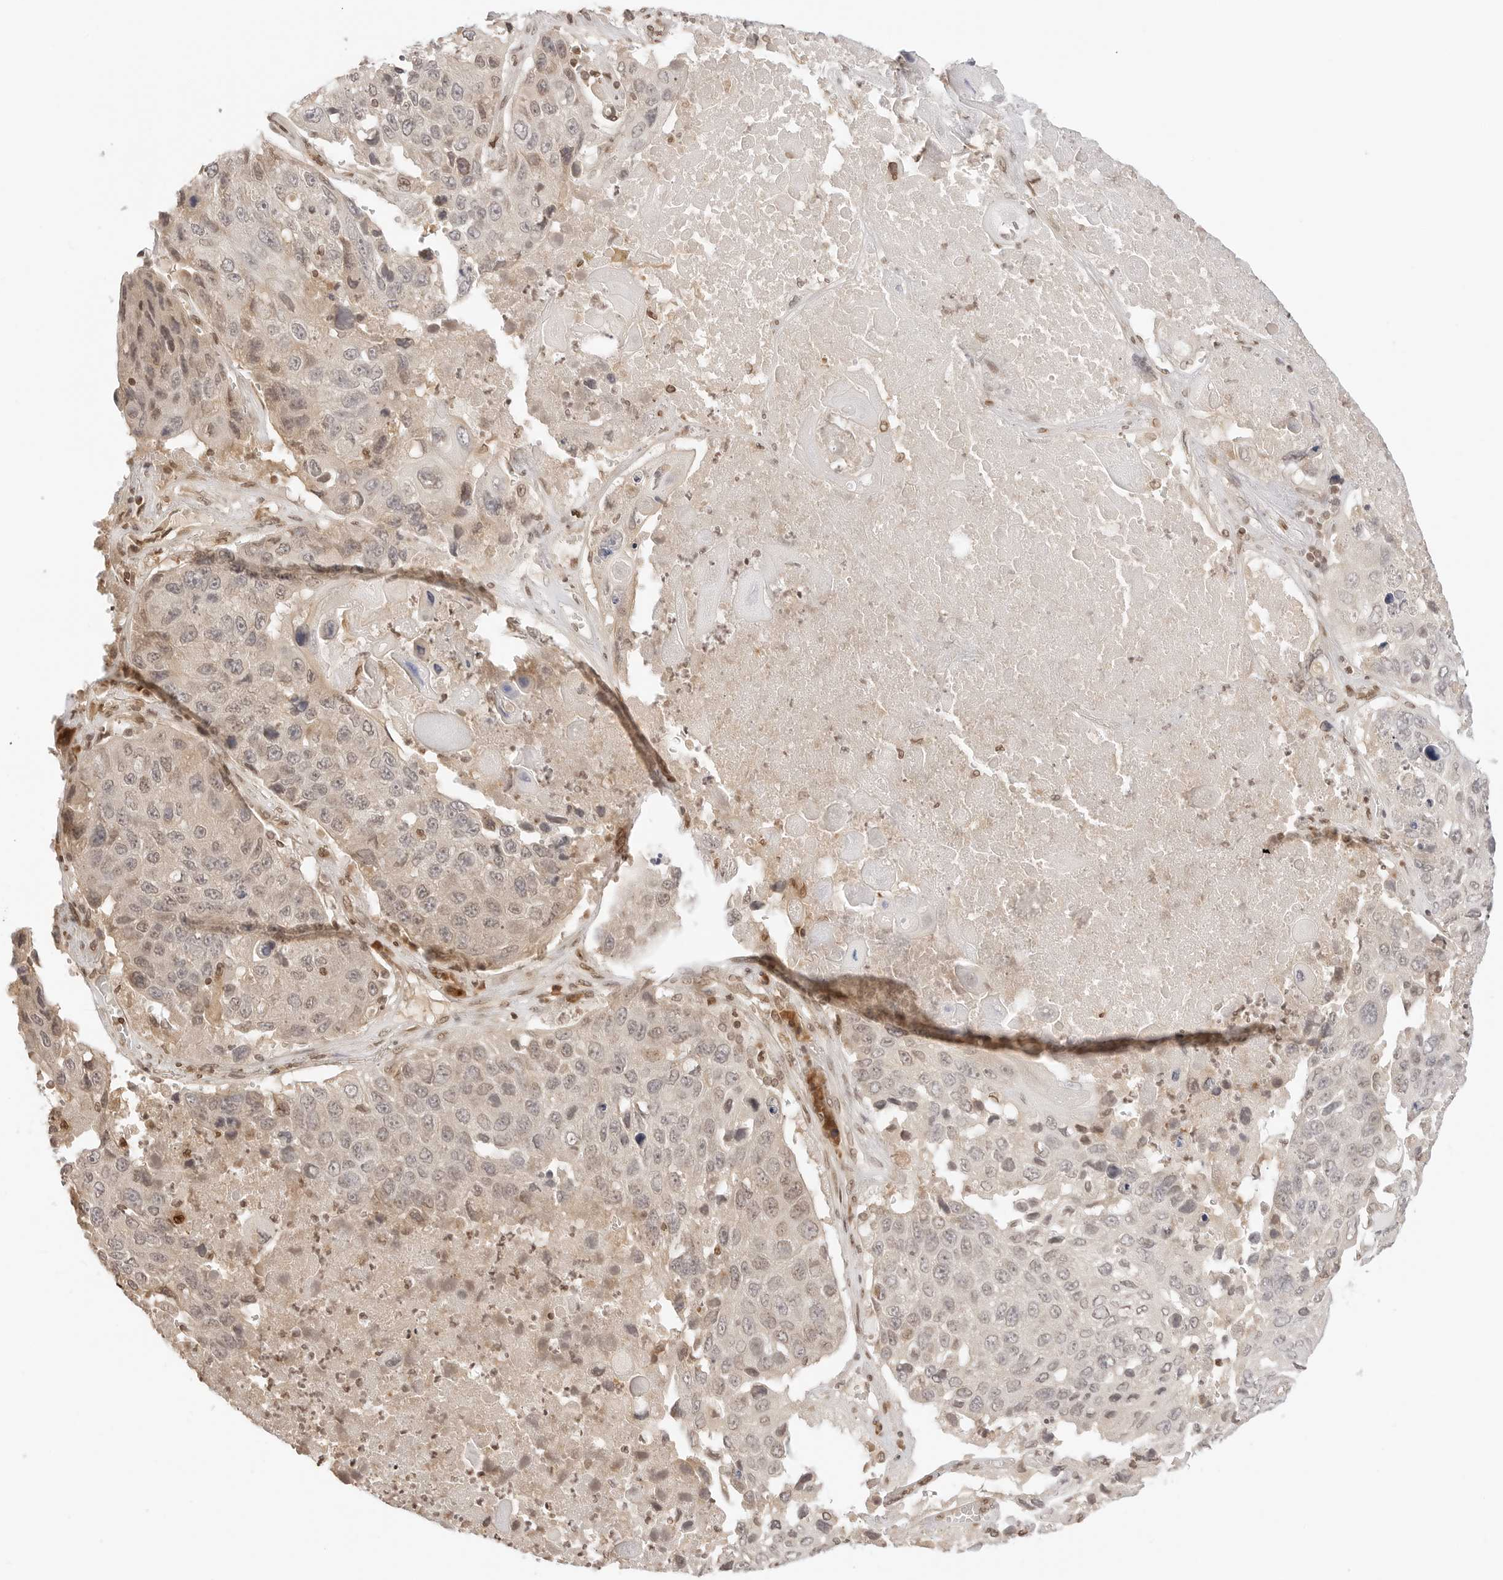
{"staining": {"intensity": "weak", "quantity": "25%-75%", "location": "nuclear"}, "tissue": "lung cancer", "cell_type": "Tumor cells", "image_type": "cancer", "snomed": [{"axis": "morphology", "description": "Squamous cell carcinoma, NOS"}, {"axis": "topography", "description": "Lung"}], "caption": "Protein expression analysis of human squamous cell carcinoma (lung) reveals weak nuclear positivity in about 25%-75% of tumor cells.", "gene": "POLH", "patient": {"sex": "male", "age": 61}}